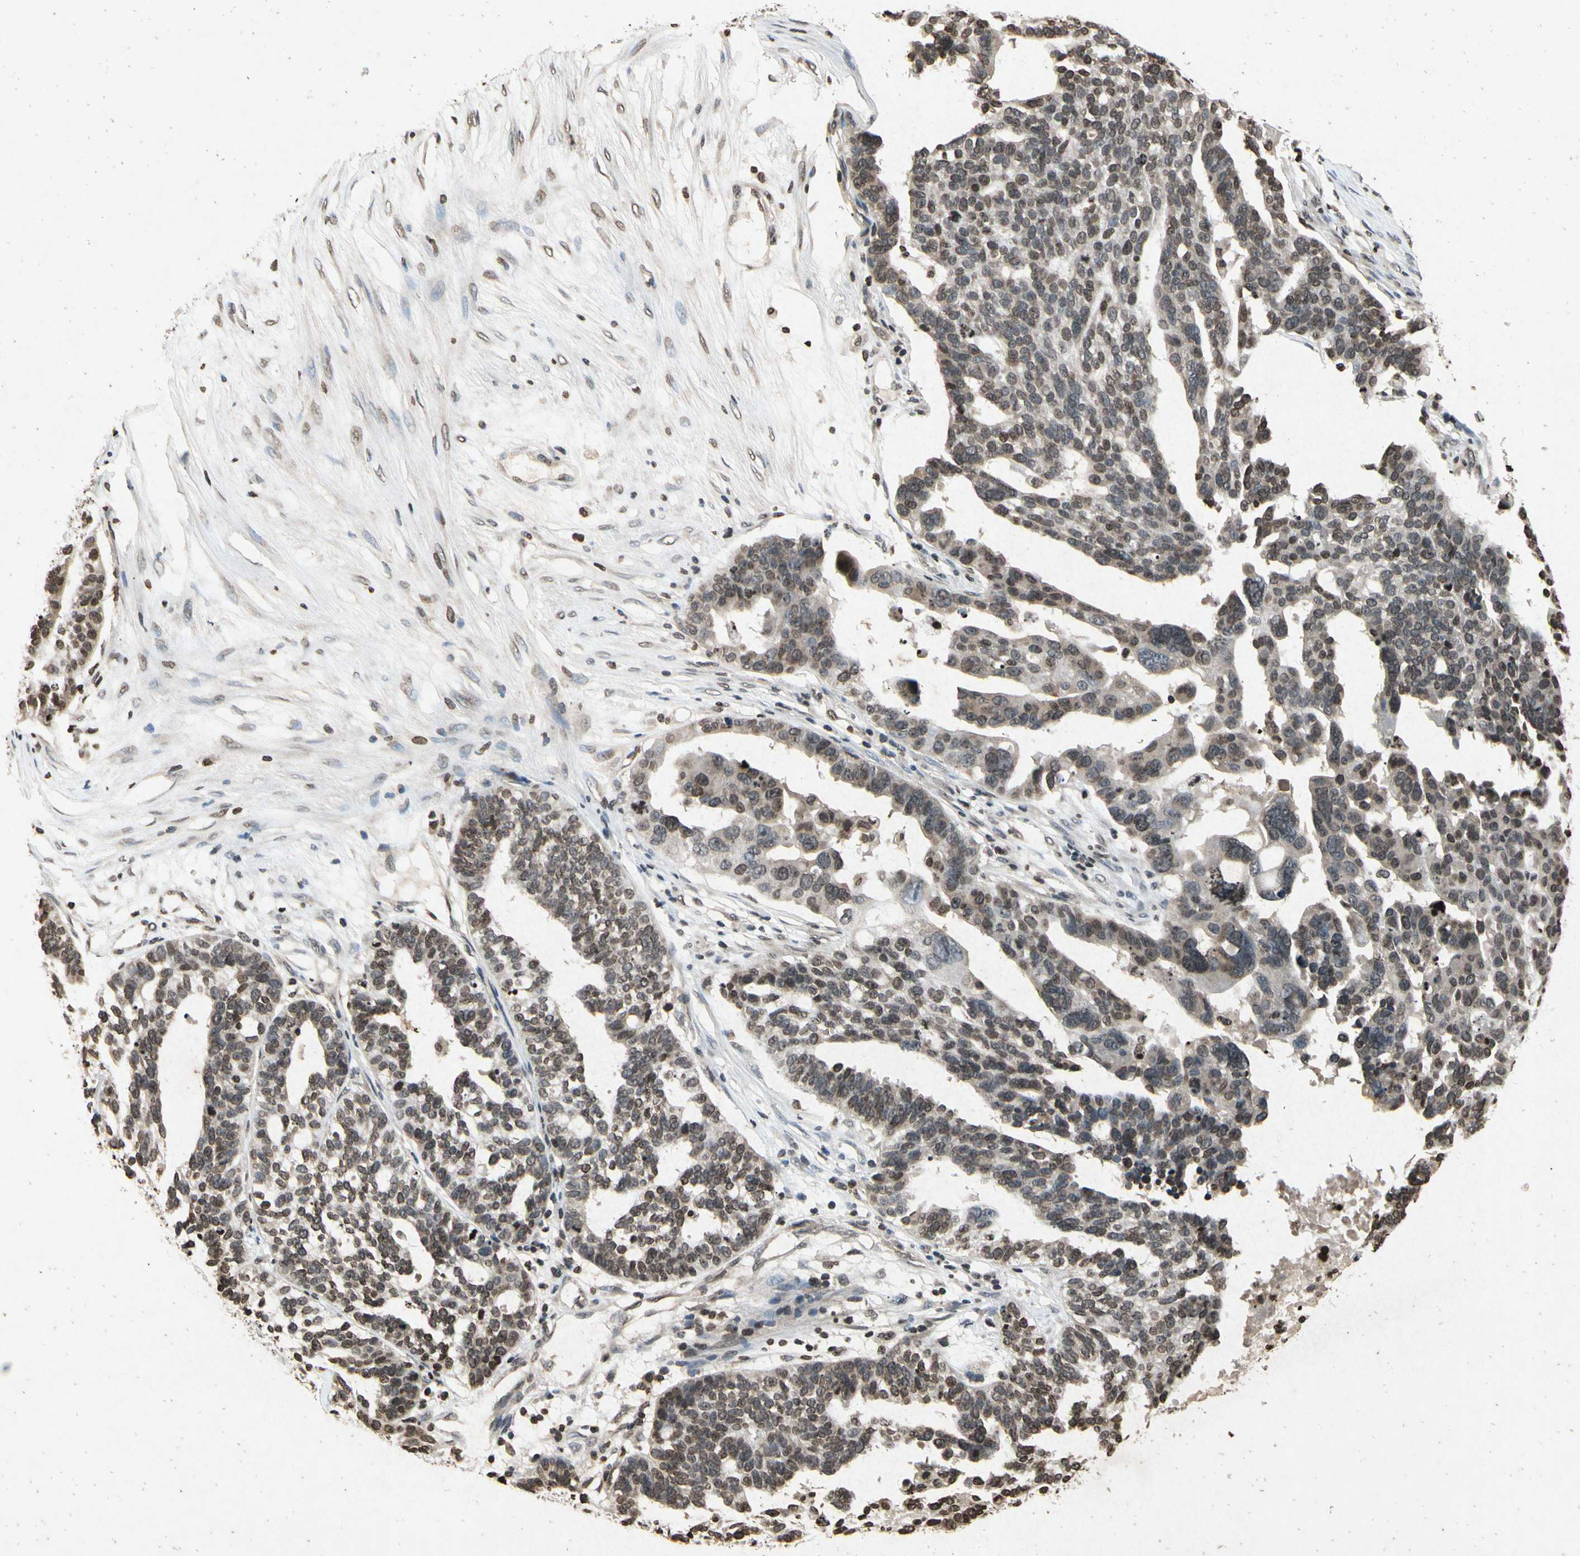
{"staining": {"intensity": "weak", "quantity": "25%-75%", "location": "nuclear"}, "tissue": "ovarian cancer", "cell_type": "Tumor cells", "image_type": "cancer", "snomed": [{"axis": "morphology", "description": "Cystadenocarcinoma, serous, NOS"}, {"axis": "topography", "description": "Ovary"}], "caption": "An image showing weak nuclear staining in about 25%-75% of tumor cells in ovarian cancer (serous cystadenocarcinoma), as visualized by brown immunohistochemical staining.", "gene": "HOXB3", "patient": {"sex": "female", "age": 59}}